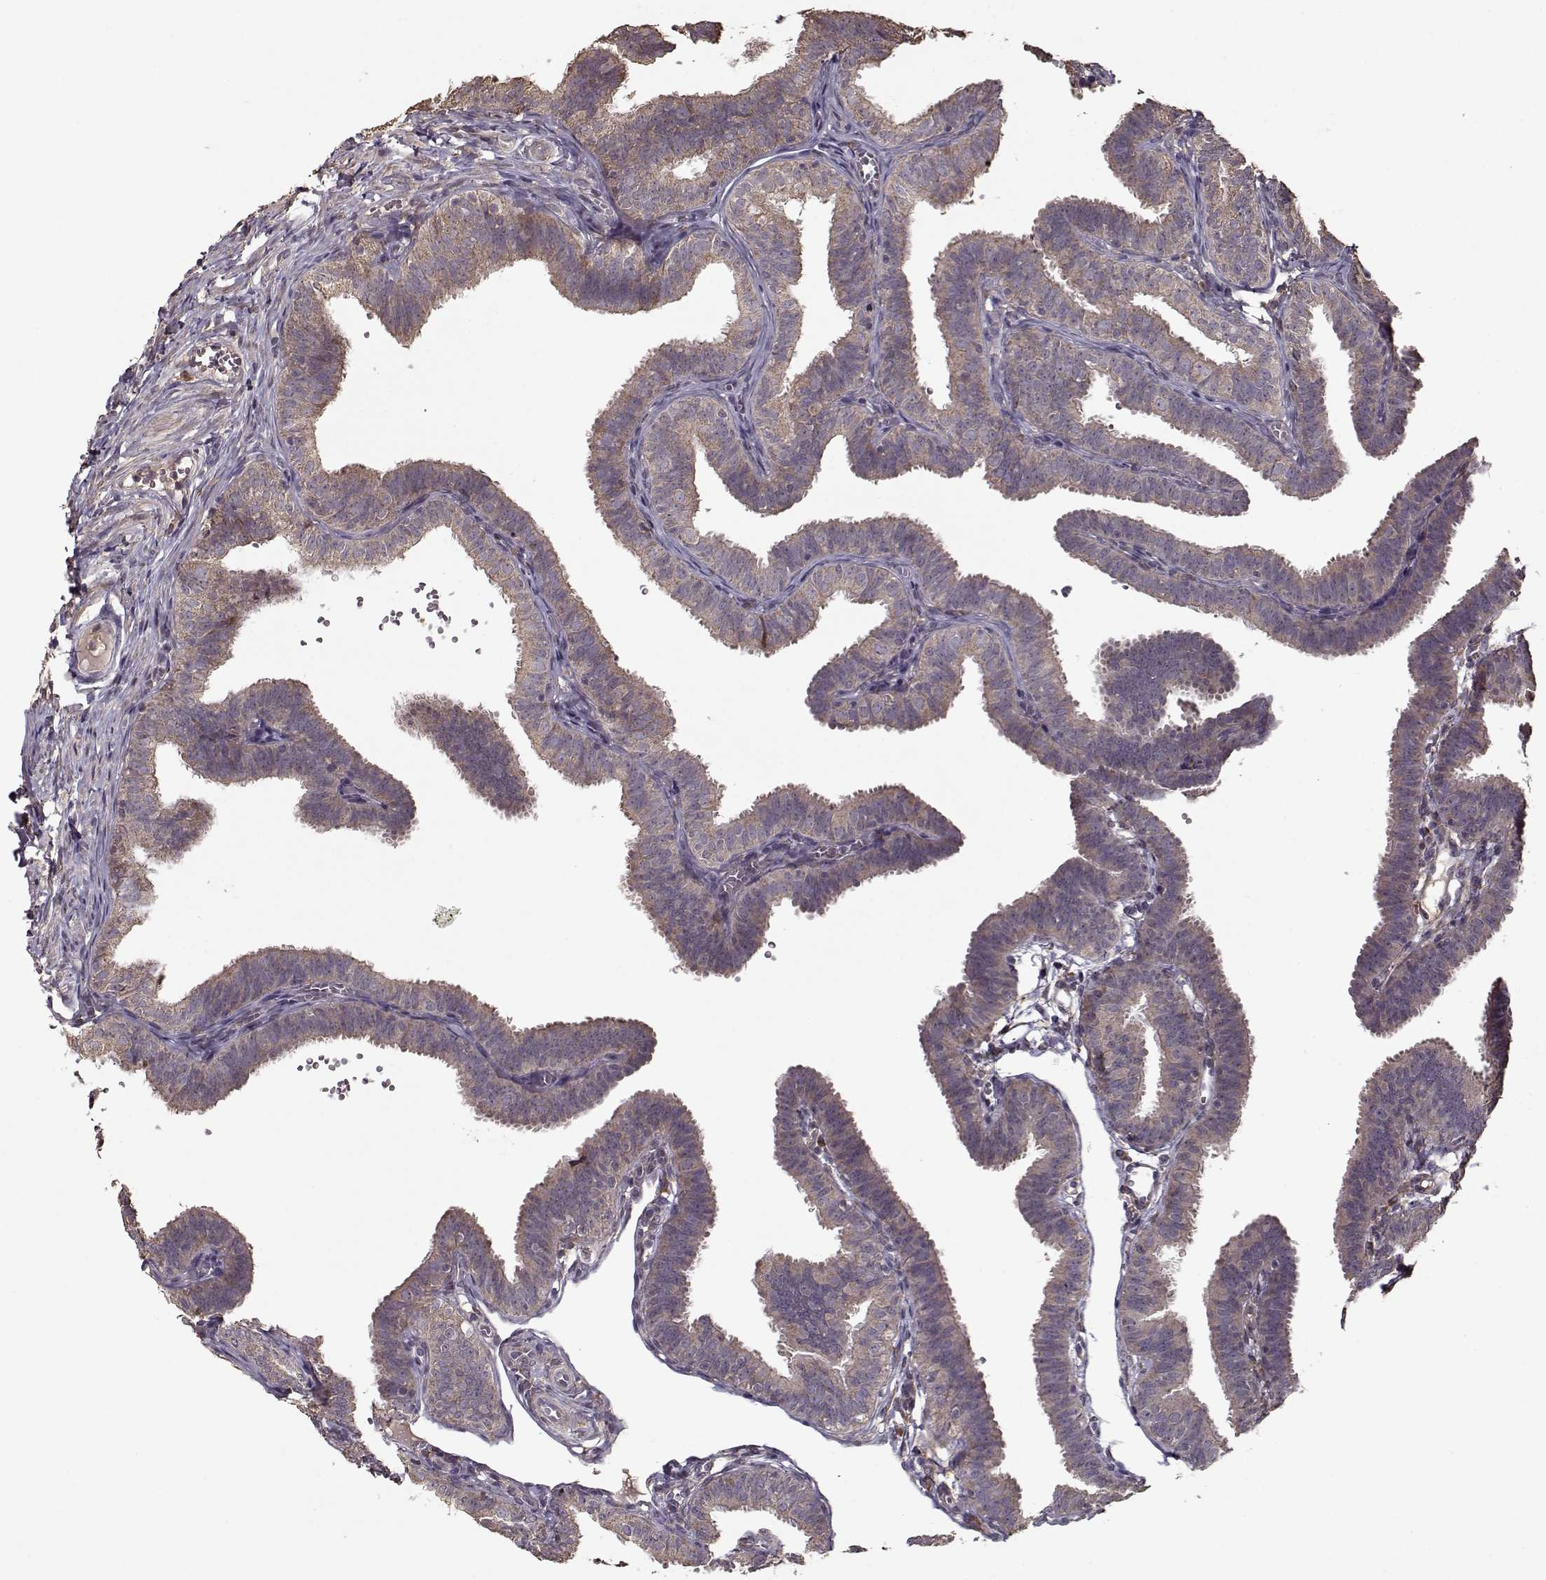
{"staining": {"intensity": "moderate", "quantity": "25%-75%", "location": "cytoplasmic/membranous"}, "tissue": "fallopian tube", "cell_type": "Glandular cells", "image_type": "normal", "snomed": [{"axis": "morphology", "description": "Normal tissue, NOS"}, {"axis": "topography", "description": "Fallopian tube"}], "caption": "Fallopian tube stained with IHC shows moderate cytoplasmic/membranous staining in approximately 25%-75% of glandular cells.", "gene": "IMMP1L", "patient": {"sex": "female", "age": 25}}